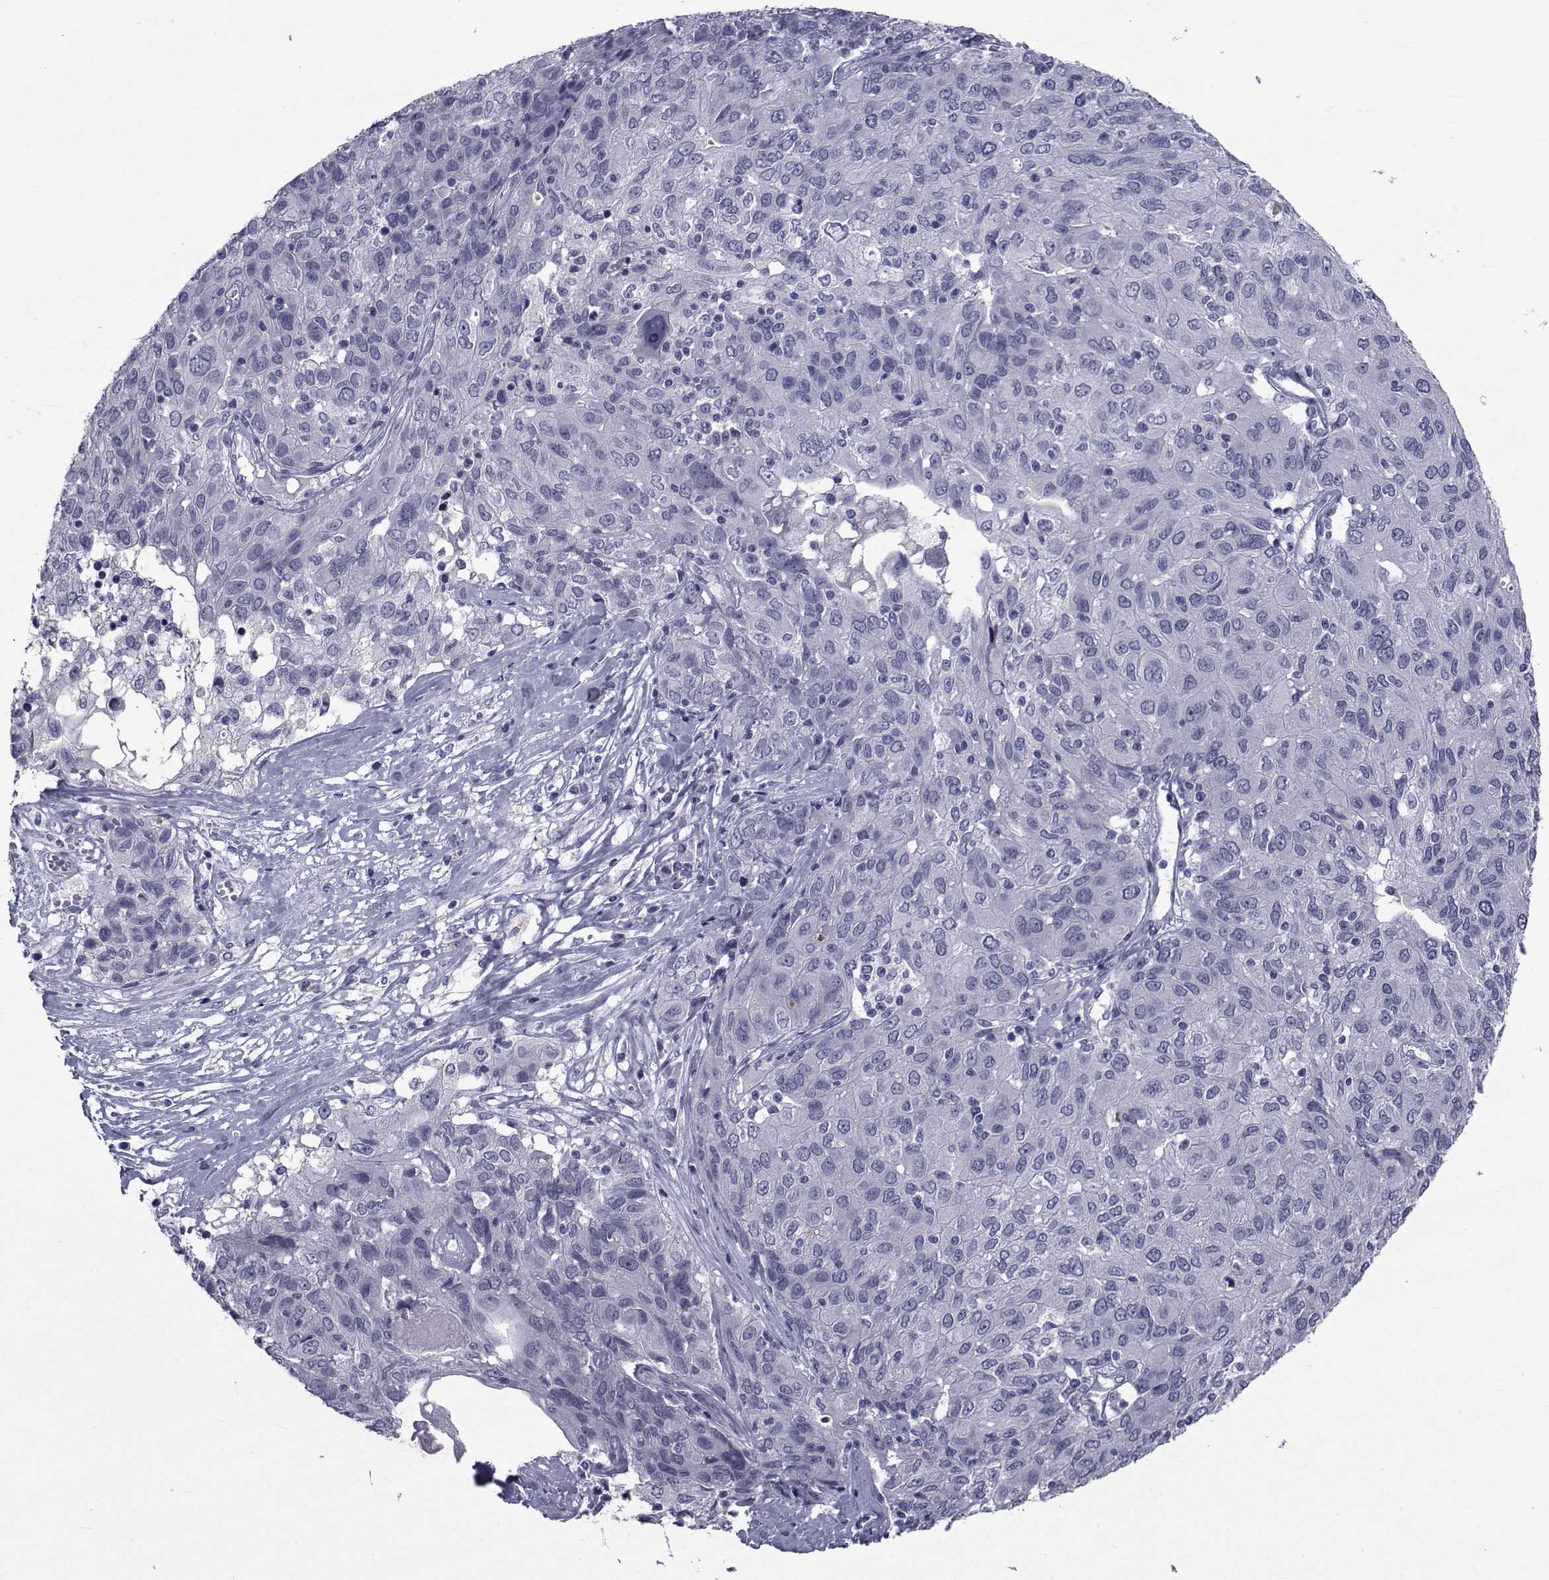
{"staining": {"intensity": "negative", "quantity": "none", "location": "none"}, "tissue": "ovarian cancer", "cell_type": "Tumor cells", "image_type": "cancer", "snomed": [{"axis": "morphology", "description": "Carcinoma, endometroid"}, {"axis": "topography", "description": "Ovary"}], "caption": "Immunohistochemistry of human endometroid carcinoma (ovarian) displays no staining in tumor cells.", "gene": "SEMA5B", "patient": {"sex": "female", "age": 50}}